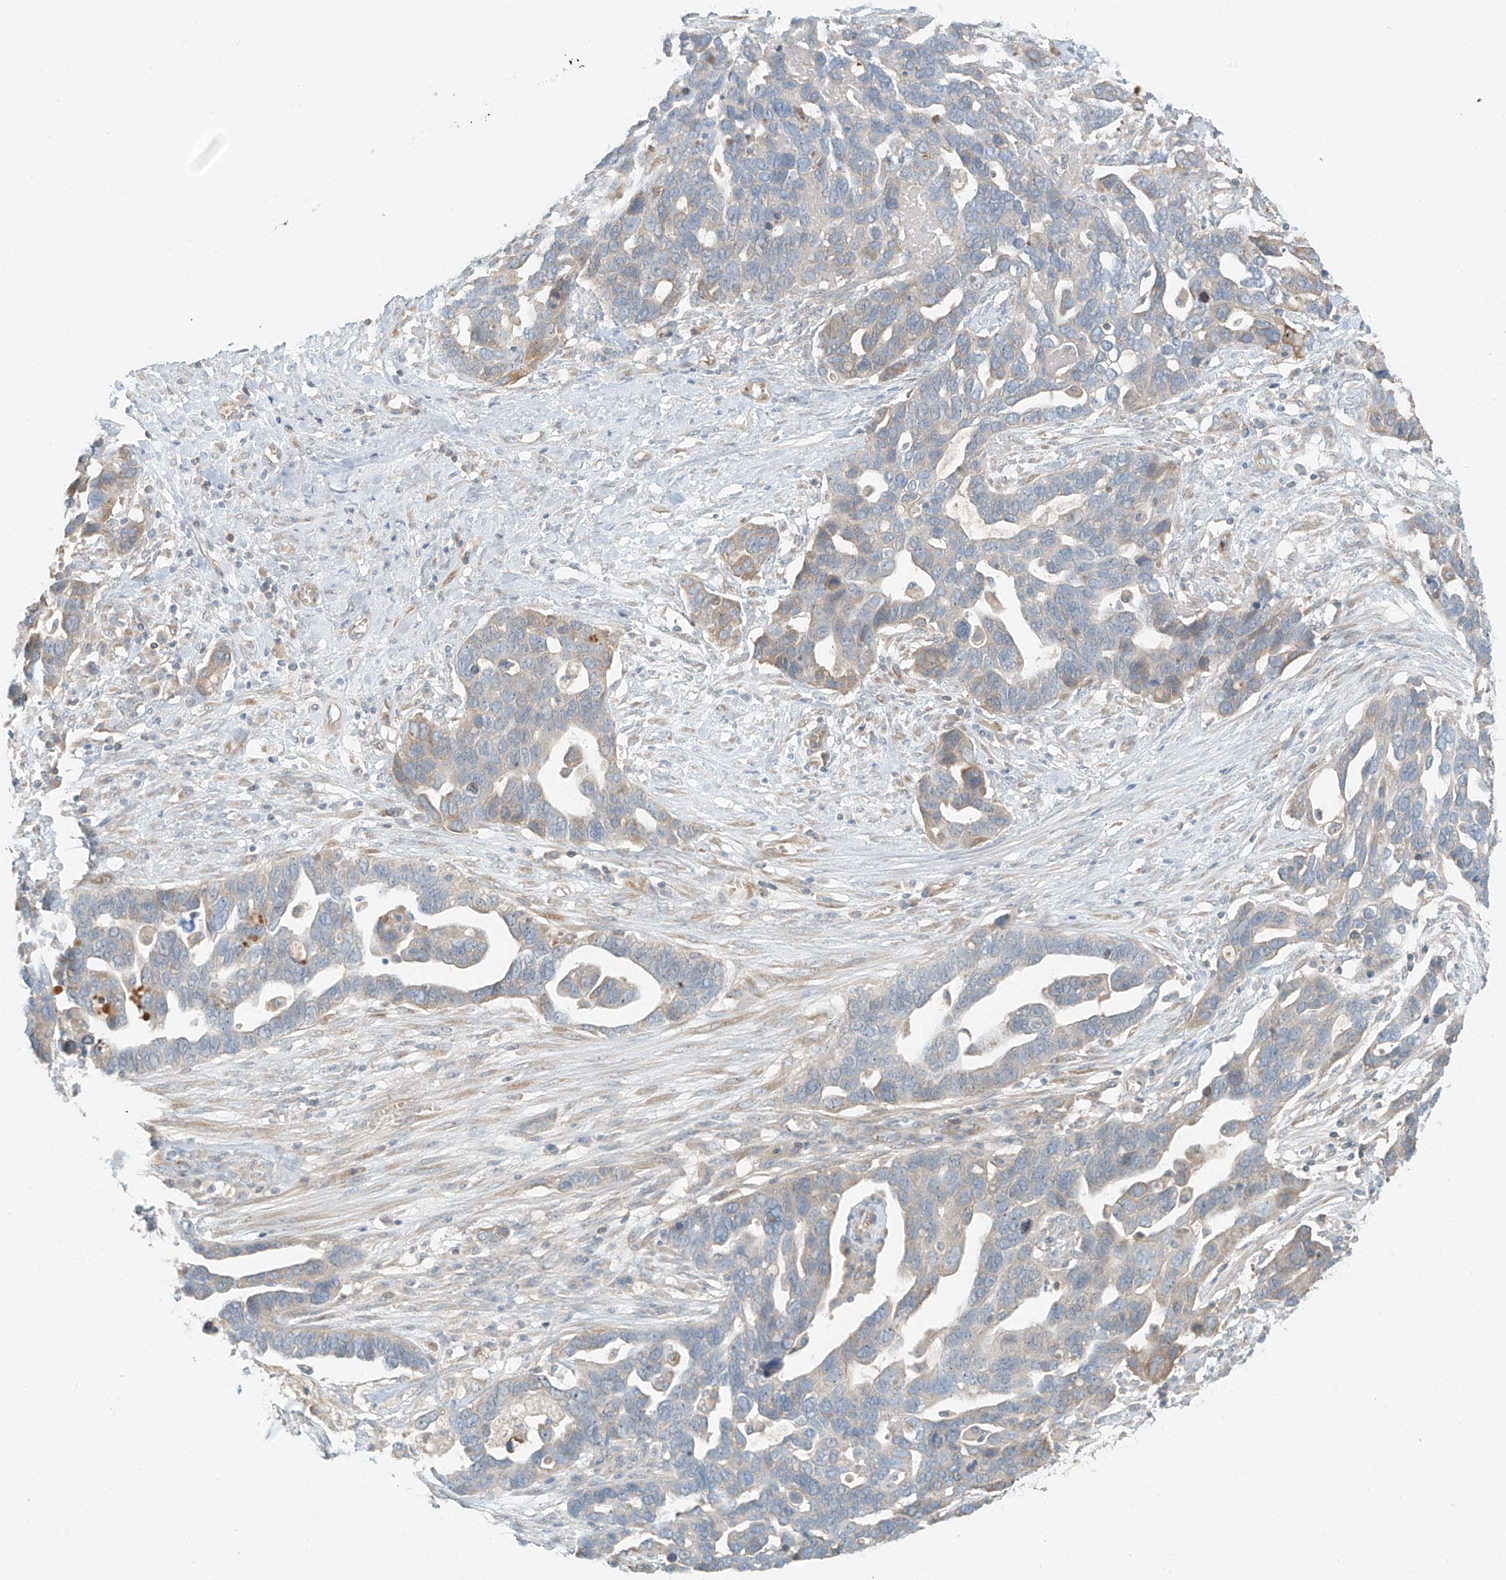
{"staining": {"intensity": "weak", "quantity": "<25%", "location": "cytoplasmic/membranous"}, "tissue": "ovarian cancer", "cell_type": "Tumor cells", "image_type": "cancer", "snomed": [{"axis": "morphology", "description": "Cystadenocarcinoma, serous, NOS"}, {"axis": "topography", "description": "Ovary"}], "caption": "Tumor cells are negative for protein expression in human ovarian cancer (serous cystadenocarcinoma).", "gene": "FSTL1", "patient": {"sex": "female", "age": 54}}